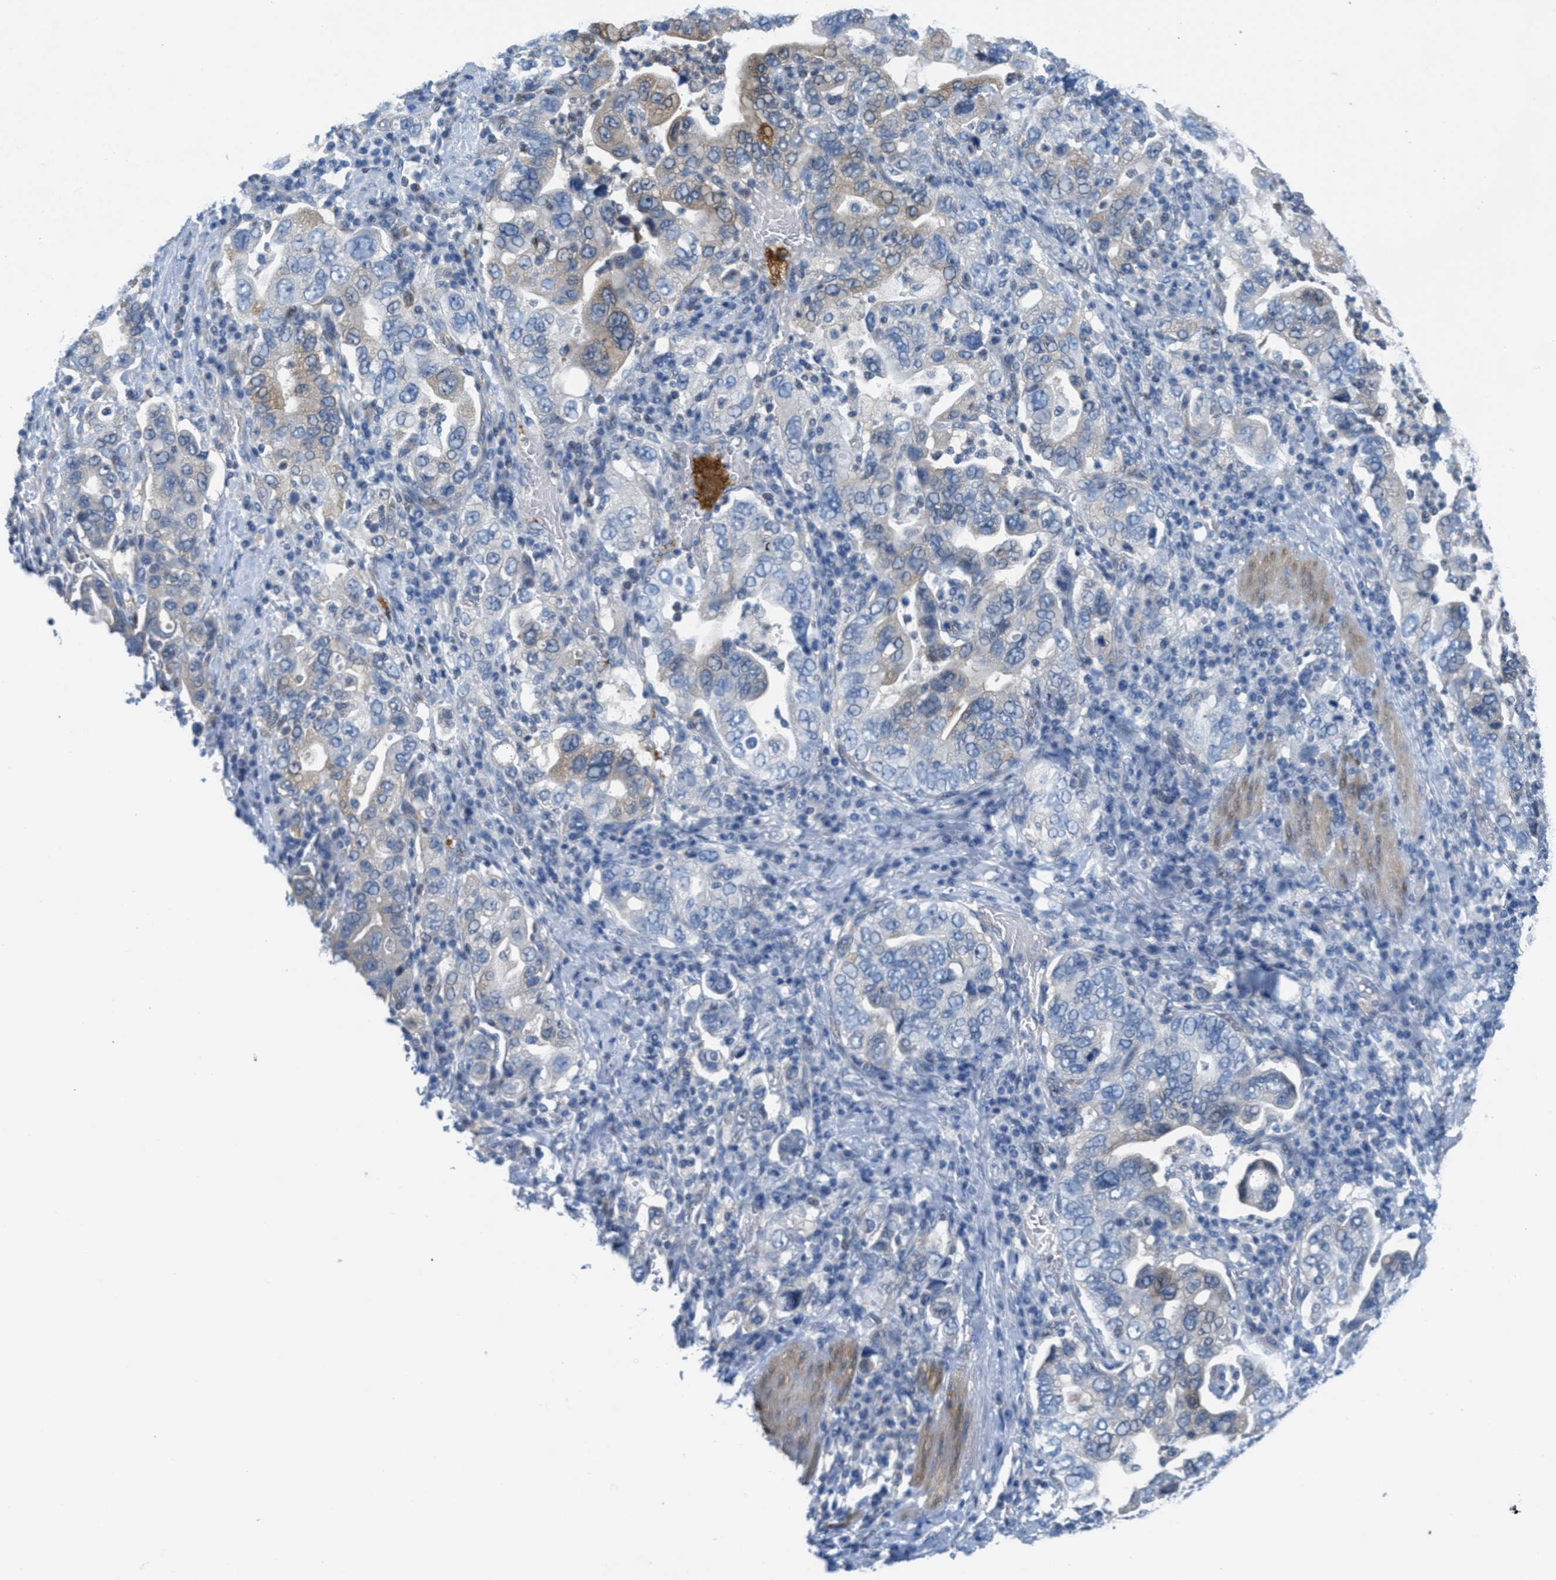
{"staining": {"intensity": "weak", "quantity": "<25%", "location": "cytoplasmic/membranous"}, "tissue": "stomach cancer", "cell_type": "Tumor cells", "image_type": "cancer", "snomed": [{"axis": "morphology", "description": "Adenocarcinoma, NOS"}, {"axis": "topography", "description": "Stomach, upper"}], "caption": "The image displays no staining of tumor cells in stomach adenocarcinoma.", "gene": "MAPRE2", "patient": {"sex": "male", "age": 62}}